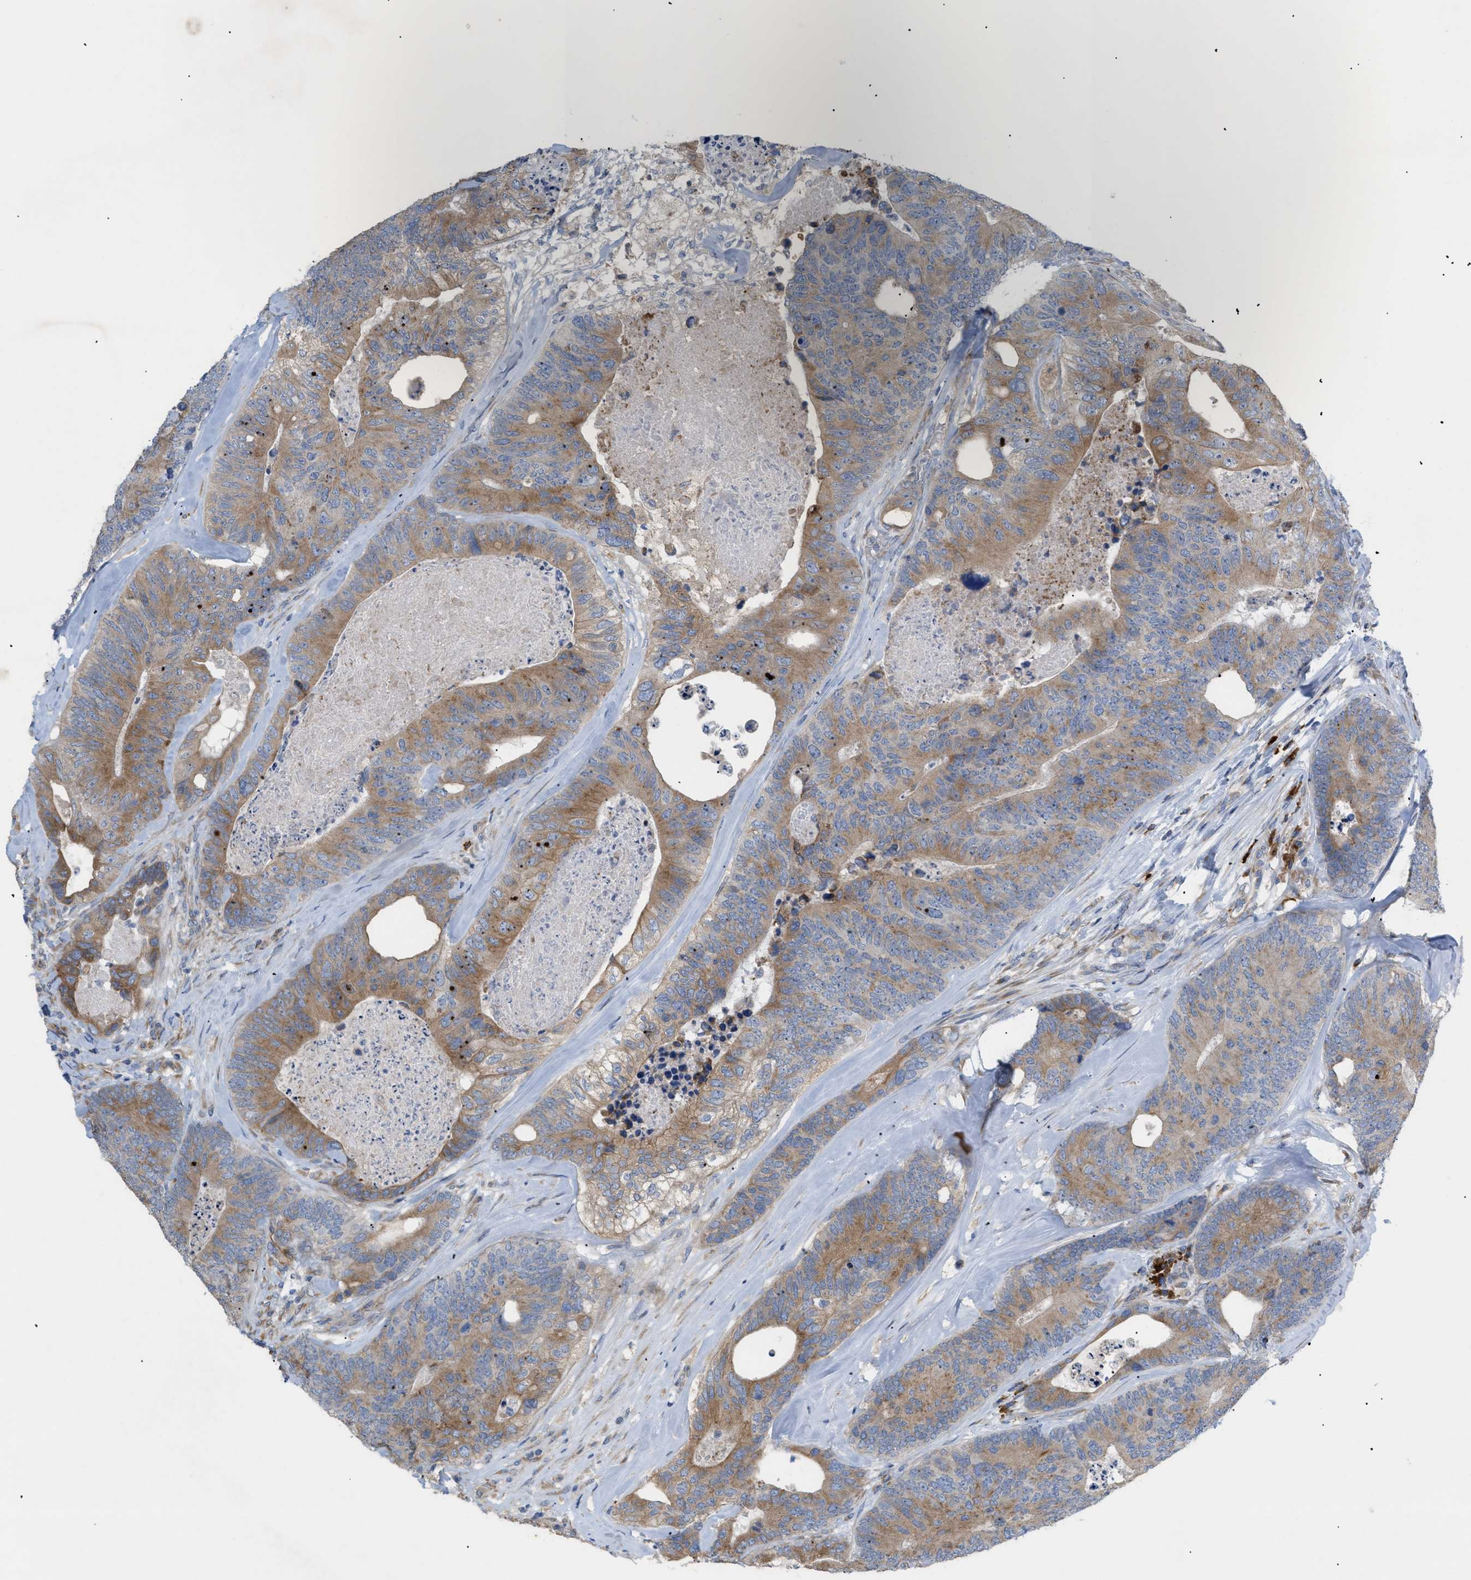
{"staining": {"intensity": "moderate", "quantity": "25%-75%", "location": "cytoplasmic/membranous"}, "tissue": "colorectal cancer", "cell_type": "Tumor cells", "image_type": "cancer", "snomed": [{"axis": "morphology", "description": "Adenocarcinoma, NOS"}, {"axis": "topography", "description": "Colon"}], "caption": "IHC staining of colorectal cancer (adenocarcinoma), which reveals medium levels of moderate cytoplasmic/membranous staining in approximately 25%-75% of tumor cells indicating moderate cytoplasmic/membranous protein positivity. The staining was performed using DAB (brown) for protein detection and nuclei were counterstained in hematoxylin (blue).", "gene": "SLC50A1", "patient": {"sex": "female", "age": 67}}